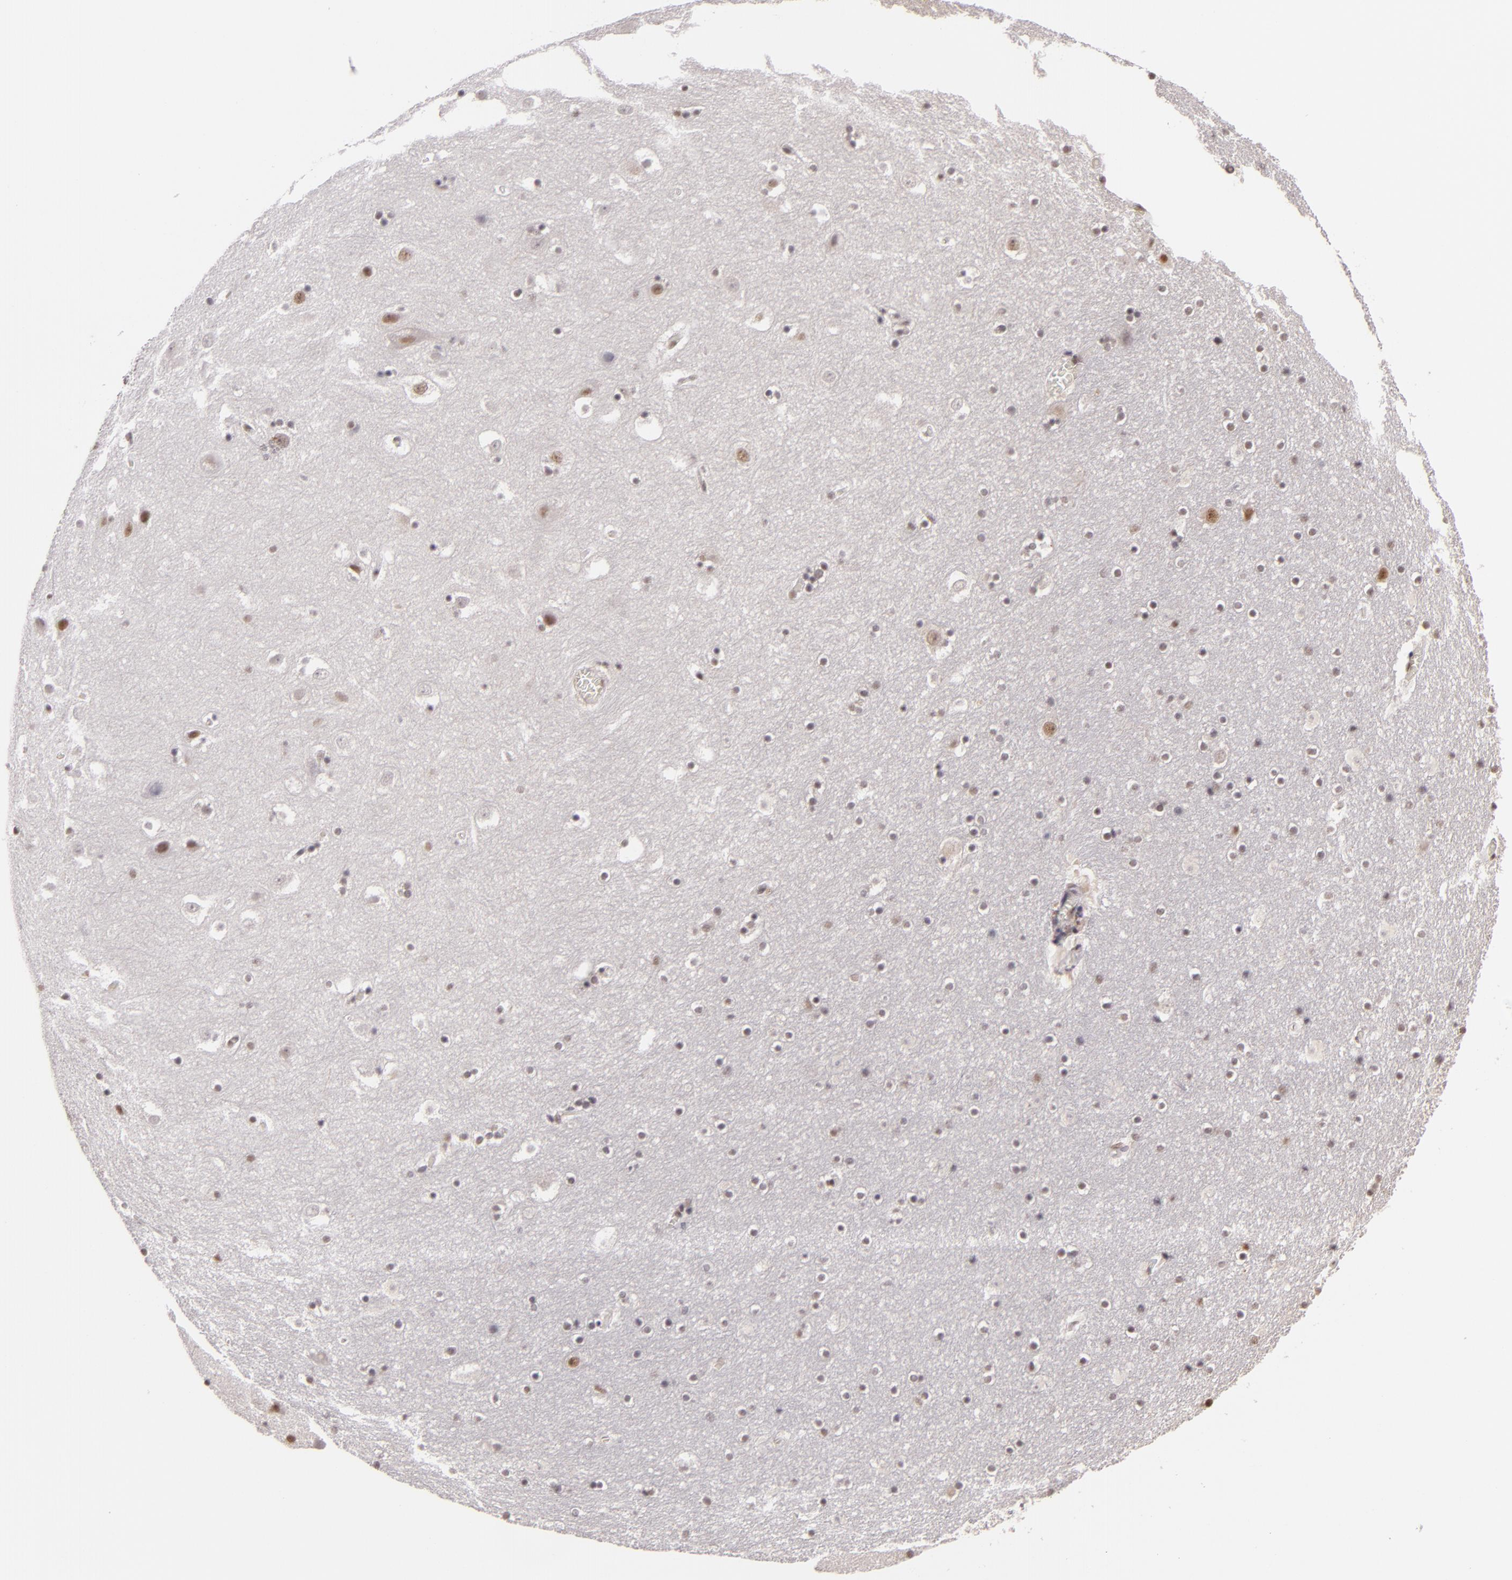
{"staining": {"intensity": "weak", "quantity": "<25%", "location": "nuclear"}, "tissue": "hippocampus", "cell_type": "Glial cells", "image_type": "normal", "snomed": [{"axis": "morphology", "description": "Normal tissue, NOS"}, {"axis": "topography", "description": "Hippocampus"}], "caption": "This is a photomicrograph of IHC staining of normal hippocampus, which shows no expression in glial cells. (IHC, brightfield microscopy, high magnification).", "gene": "INTS6", "patient": {"sex": "male", "age": 45}}